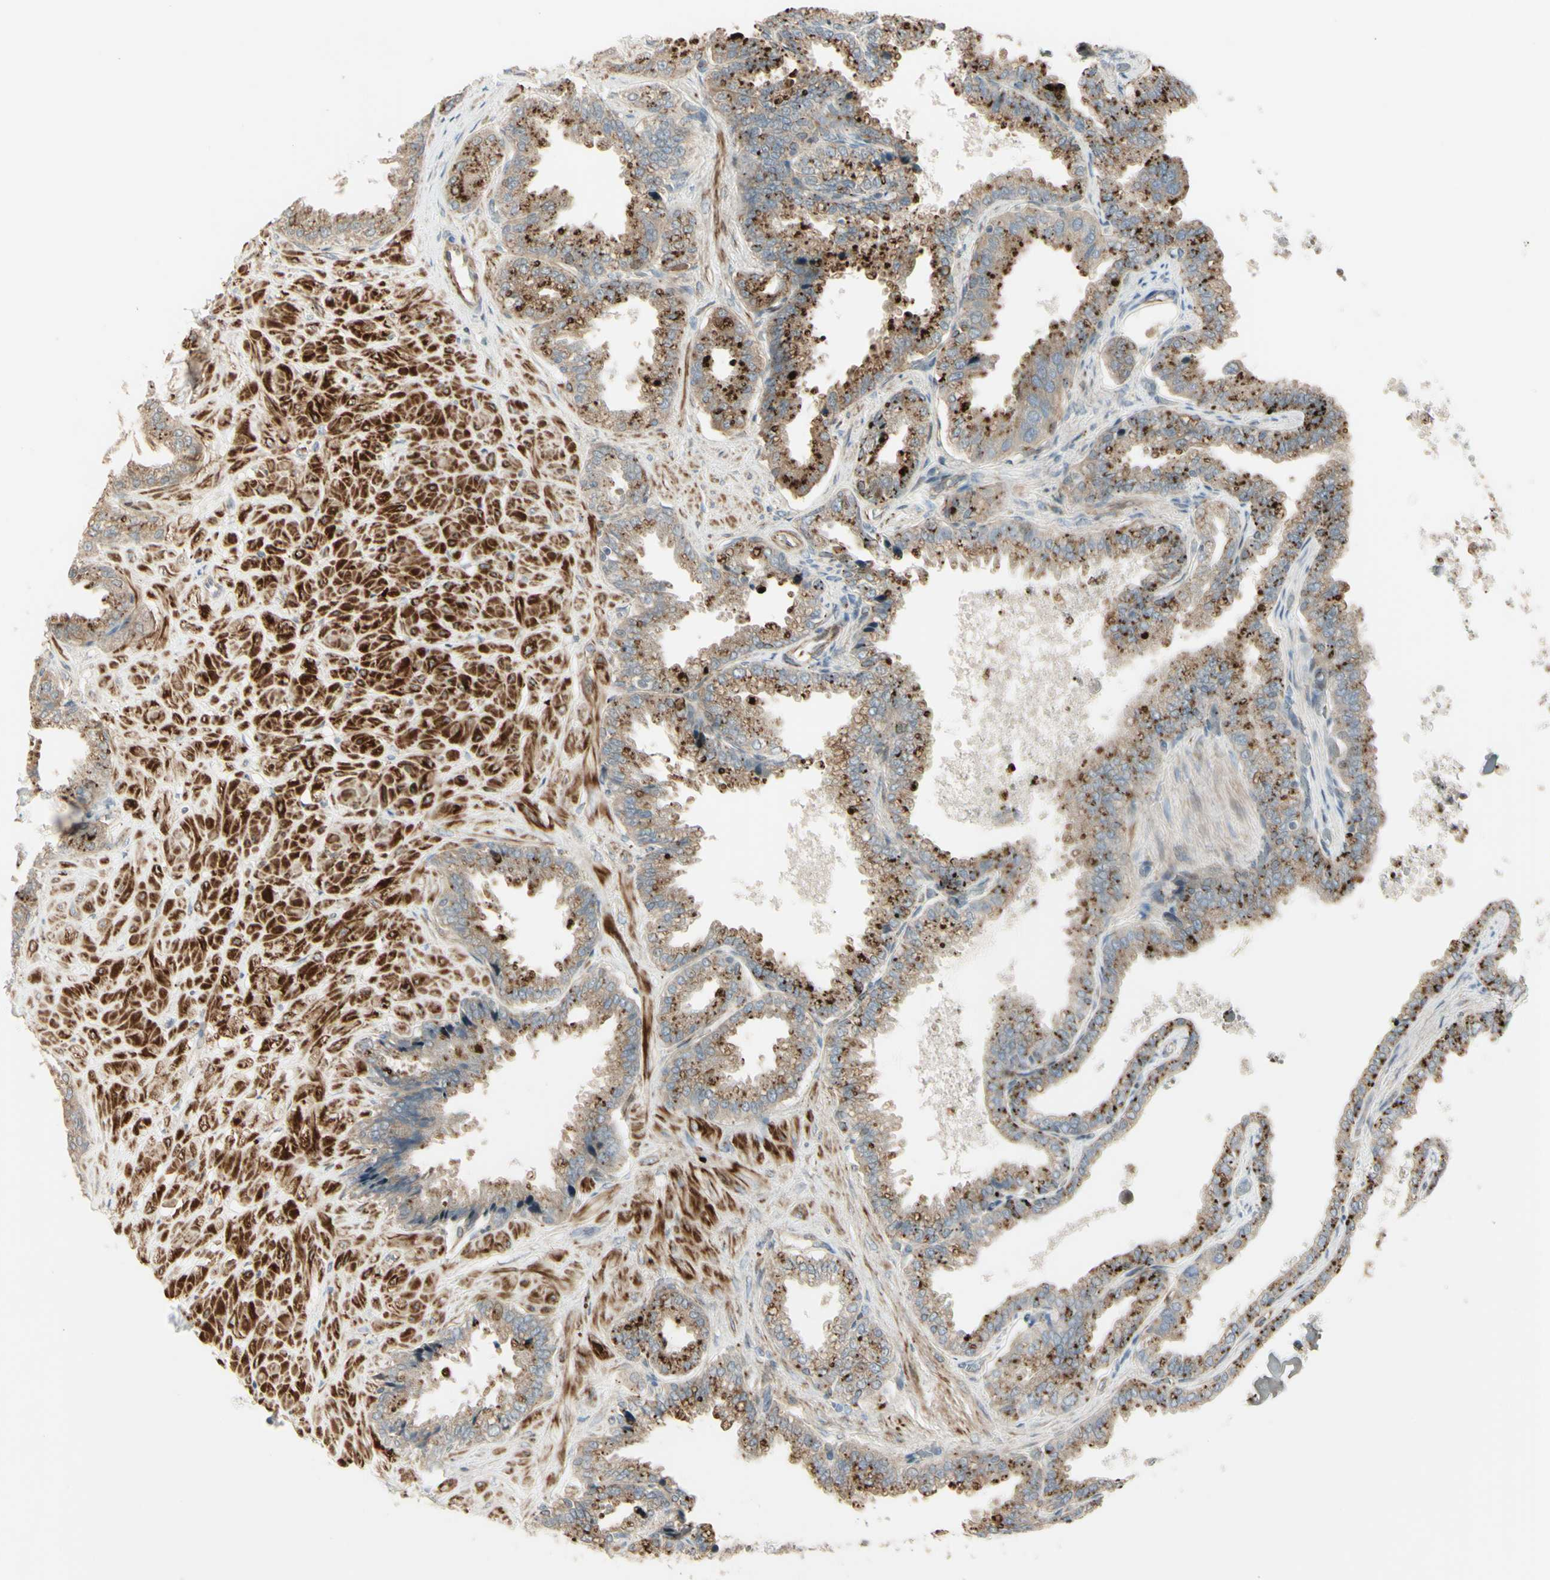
{"staining": {"intensity": "moderate", "quantity": ">75%", "location": "cytoplasmic/membranous"}, "tissue": "seminal vesicle", "cell_type": "Glandular cells", "image_type": "normal", "snomed": [{"axis": "morphology", "description": "Normal tissue, NOS"}, {"axis": "topography", "description": "Seminal veicle"}], "caption": "This is a photomicrograph of IHC staining of normal seminal vesicle, which shows moderate staining in the cytoplasmic/membranous of glandular cells.", "gene": "NDFIP1", "patient": {"sex": "male", "age": 46}}